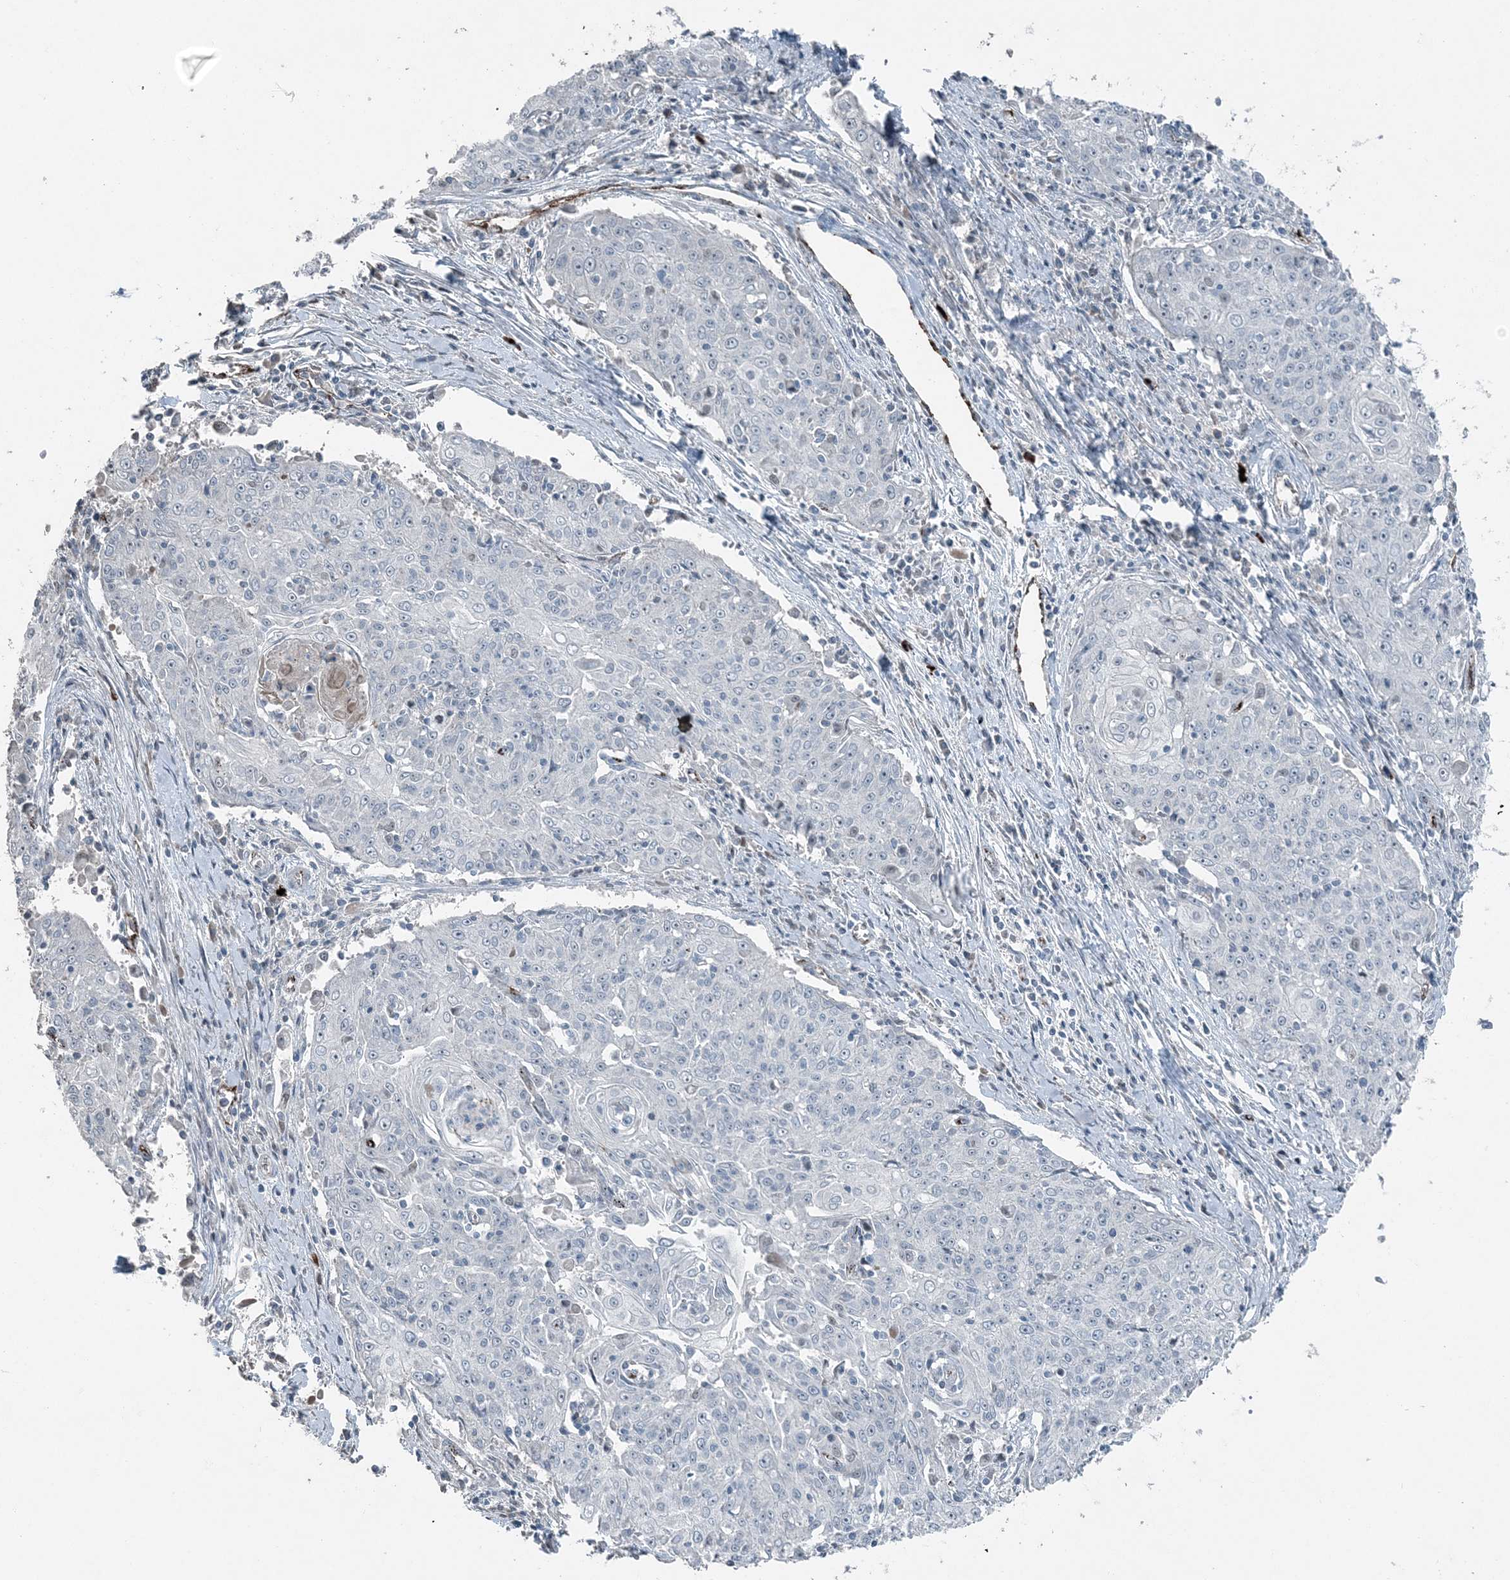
{"staining": {"intensity": "negative", "quantity": "none", "location": "none"}, "tissue": "cervical cancer", "cell_type": "Tumor cells", "image_type": "cancer", "snomed": [{"axis": "morphology", "description": "Squamous cell carcinoma, NOS"}, {"axis": "topography", "description": "Cervix"}], "caption": "Cervical squamous cell carcinoma was stained to show a protein in brown. There is no significant positivity in tumor cells. (Stains: DAB (3,3'-diaminobenzidine) immunohistochemistry with hematoxylin counter stain, Microscopy: brightfield microscopy at high magnification).", "gene": "ELOVL7", "patient": {"sex": "female", "age": 48}}